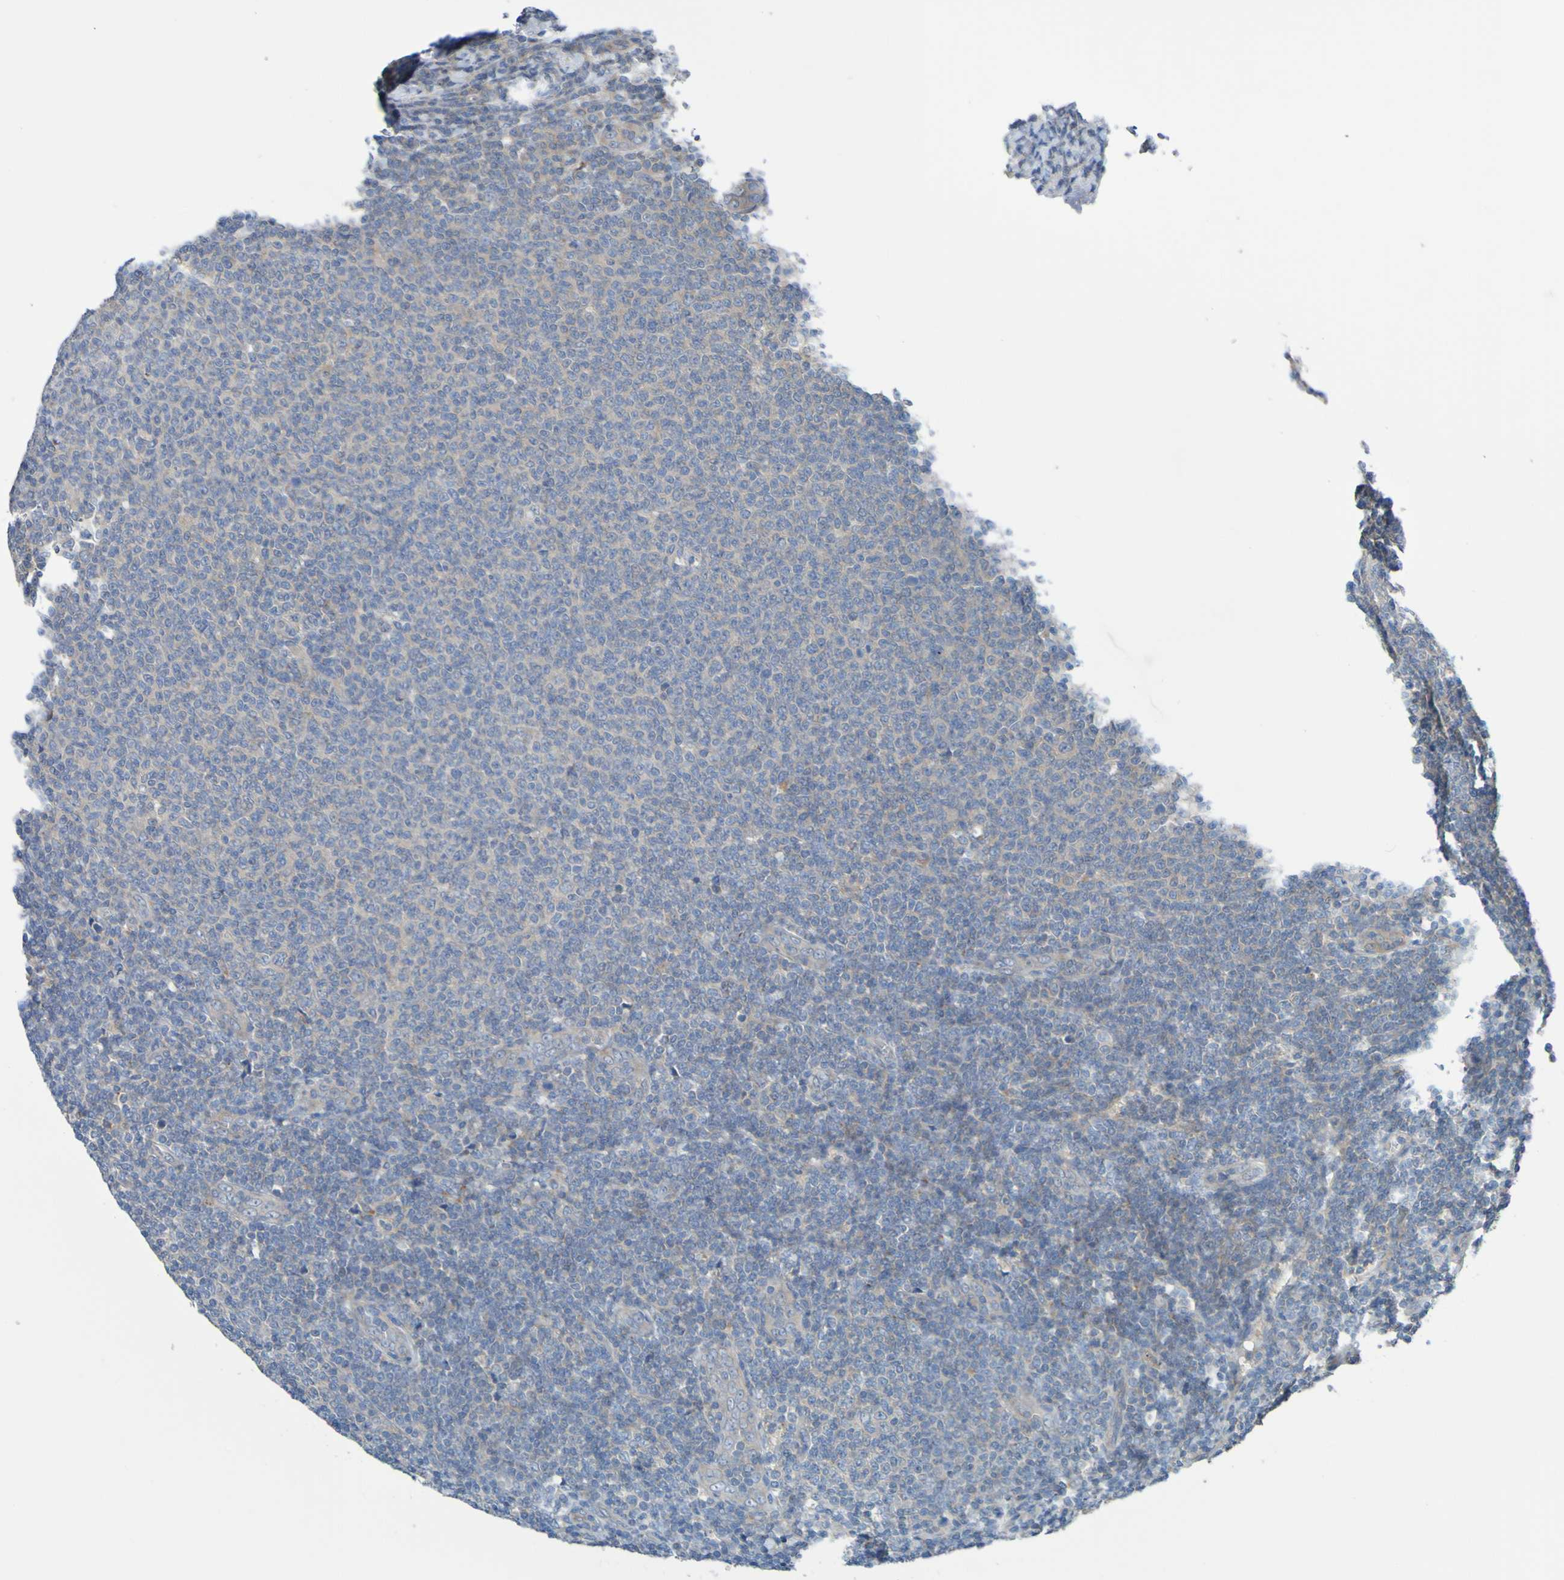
{"staining": {"intensity": "weak", "quantity": "<25%", "location": "cytoplasmic/membranous"}, "tissue": "lymphoma", "cell_type": "Tumor cells", "image_type": "cancer", "snomed": [{"axis": "morphology", "description": "Malignant lymphoma, non-Hodgkin's type, Low grade"}, {"axis": "topography", "description": "Lymph node"}], "caption": "IHC micrograph of neoplastic tissue: low-grade malignant lymphoma, non-Hodgkin's type stained with DAB shows no significant protein staining in tumor cells. The staining is performed using DAB (3,3'-diaminobenzidine) brown chromogen with nuclei counter-stained in using hematoxylin.", "gene": "SDK1", "patient": {"sex": "male", "age": 66}}